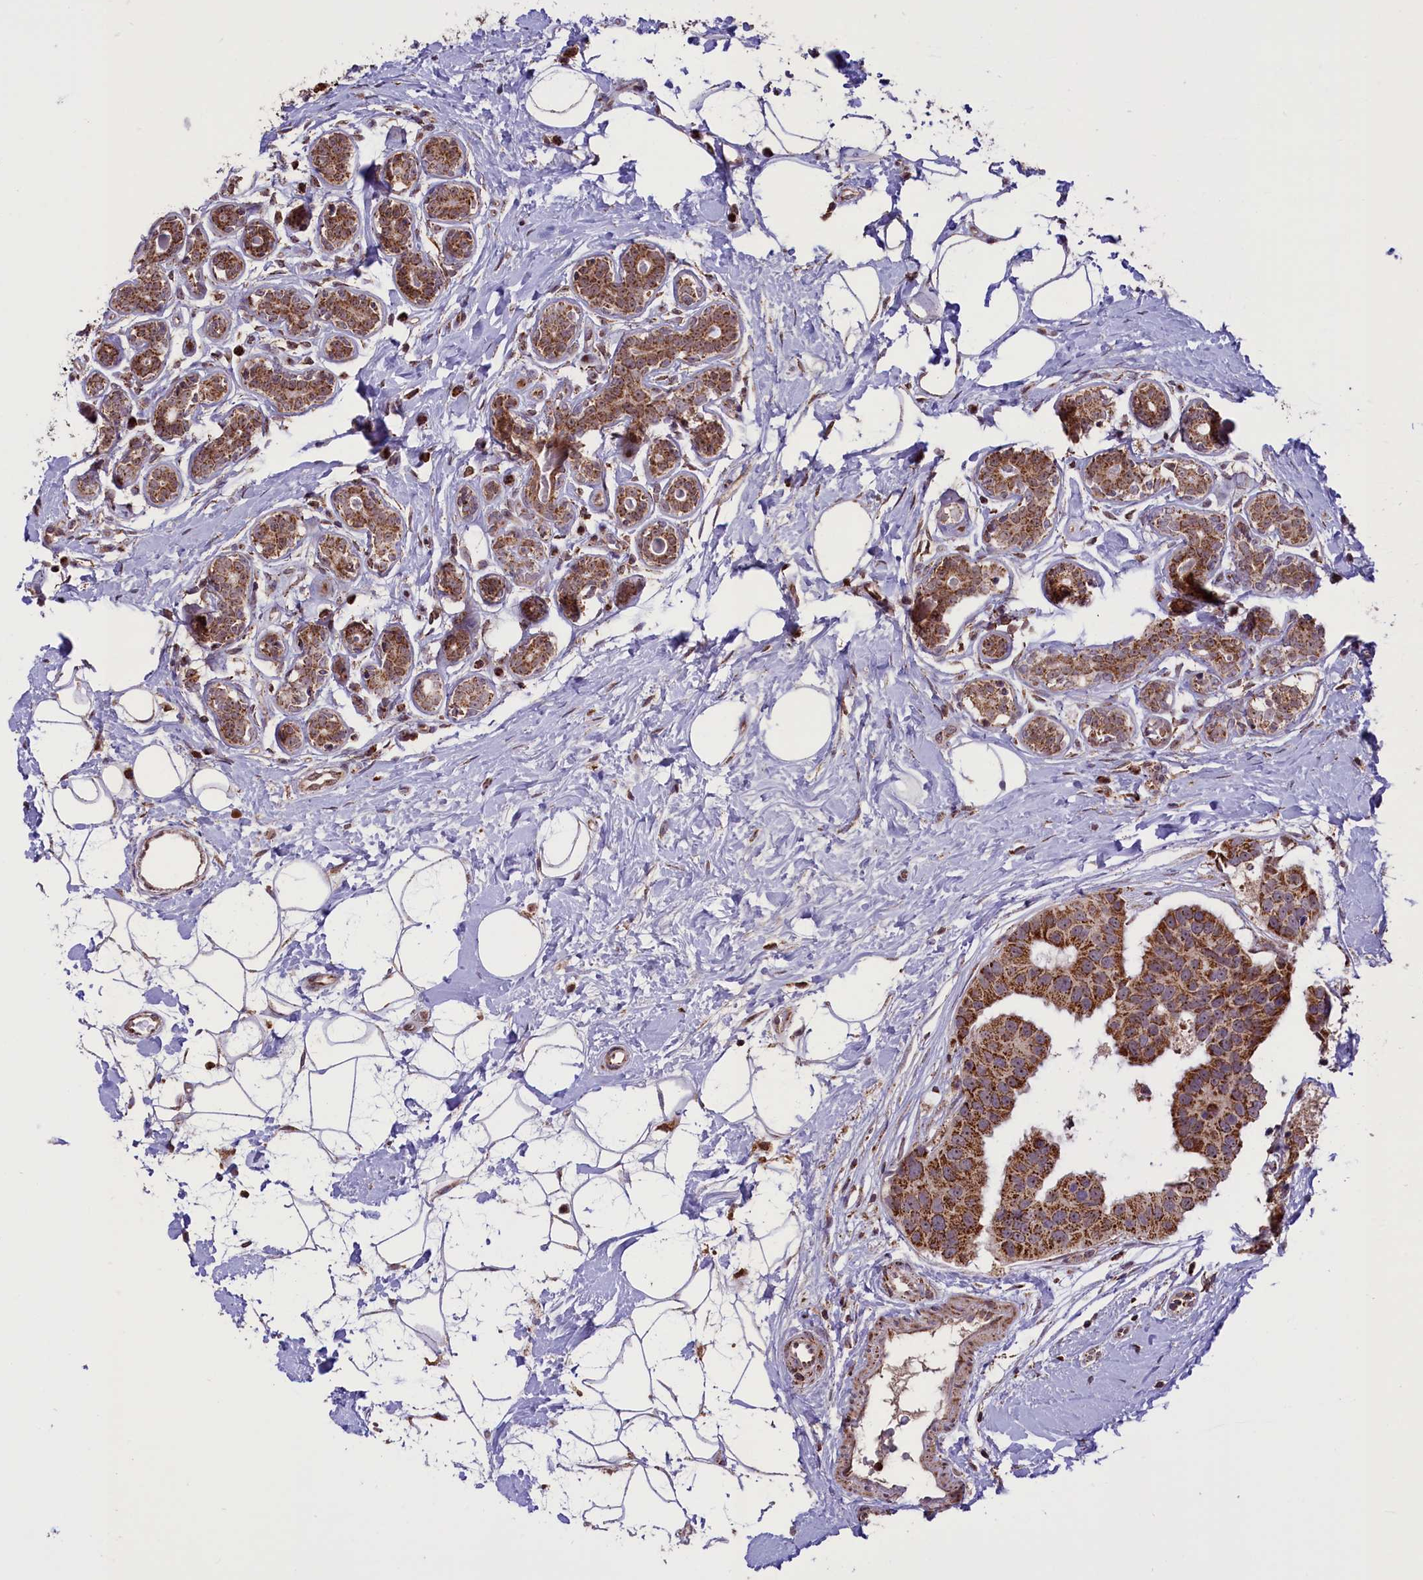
{"staining": {"intensity": "strong", "quantity": ">75%", "location": "cytoplasmic/membranous"}, "tissue": "breast cancer", "cell_type": "Tumor cells", "image_type": "cancer", "snomed": [{"axis": "morphology", "description": "Normal tissue, NOS"}, {"axis": "morphology", "description": "Duct carcinoma"}, {"axis": "topography", "description": "Breast"}], "caption": "Immunohistochemical staining of human breast cancer (infiltrating ductal carcinoma) exhibits high levels of strong cytoplasmic/membranous staining in about >75% of tumor cells.", "gene": "GLRX5", "patient": {"sex": "female", "age": 39}}